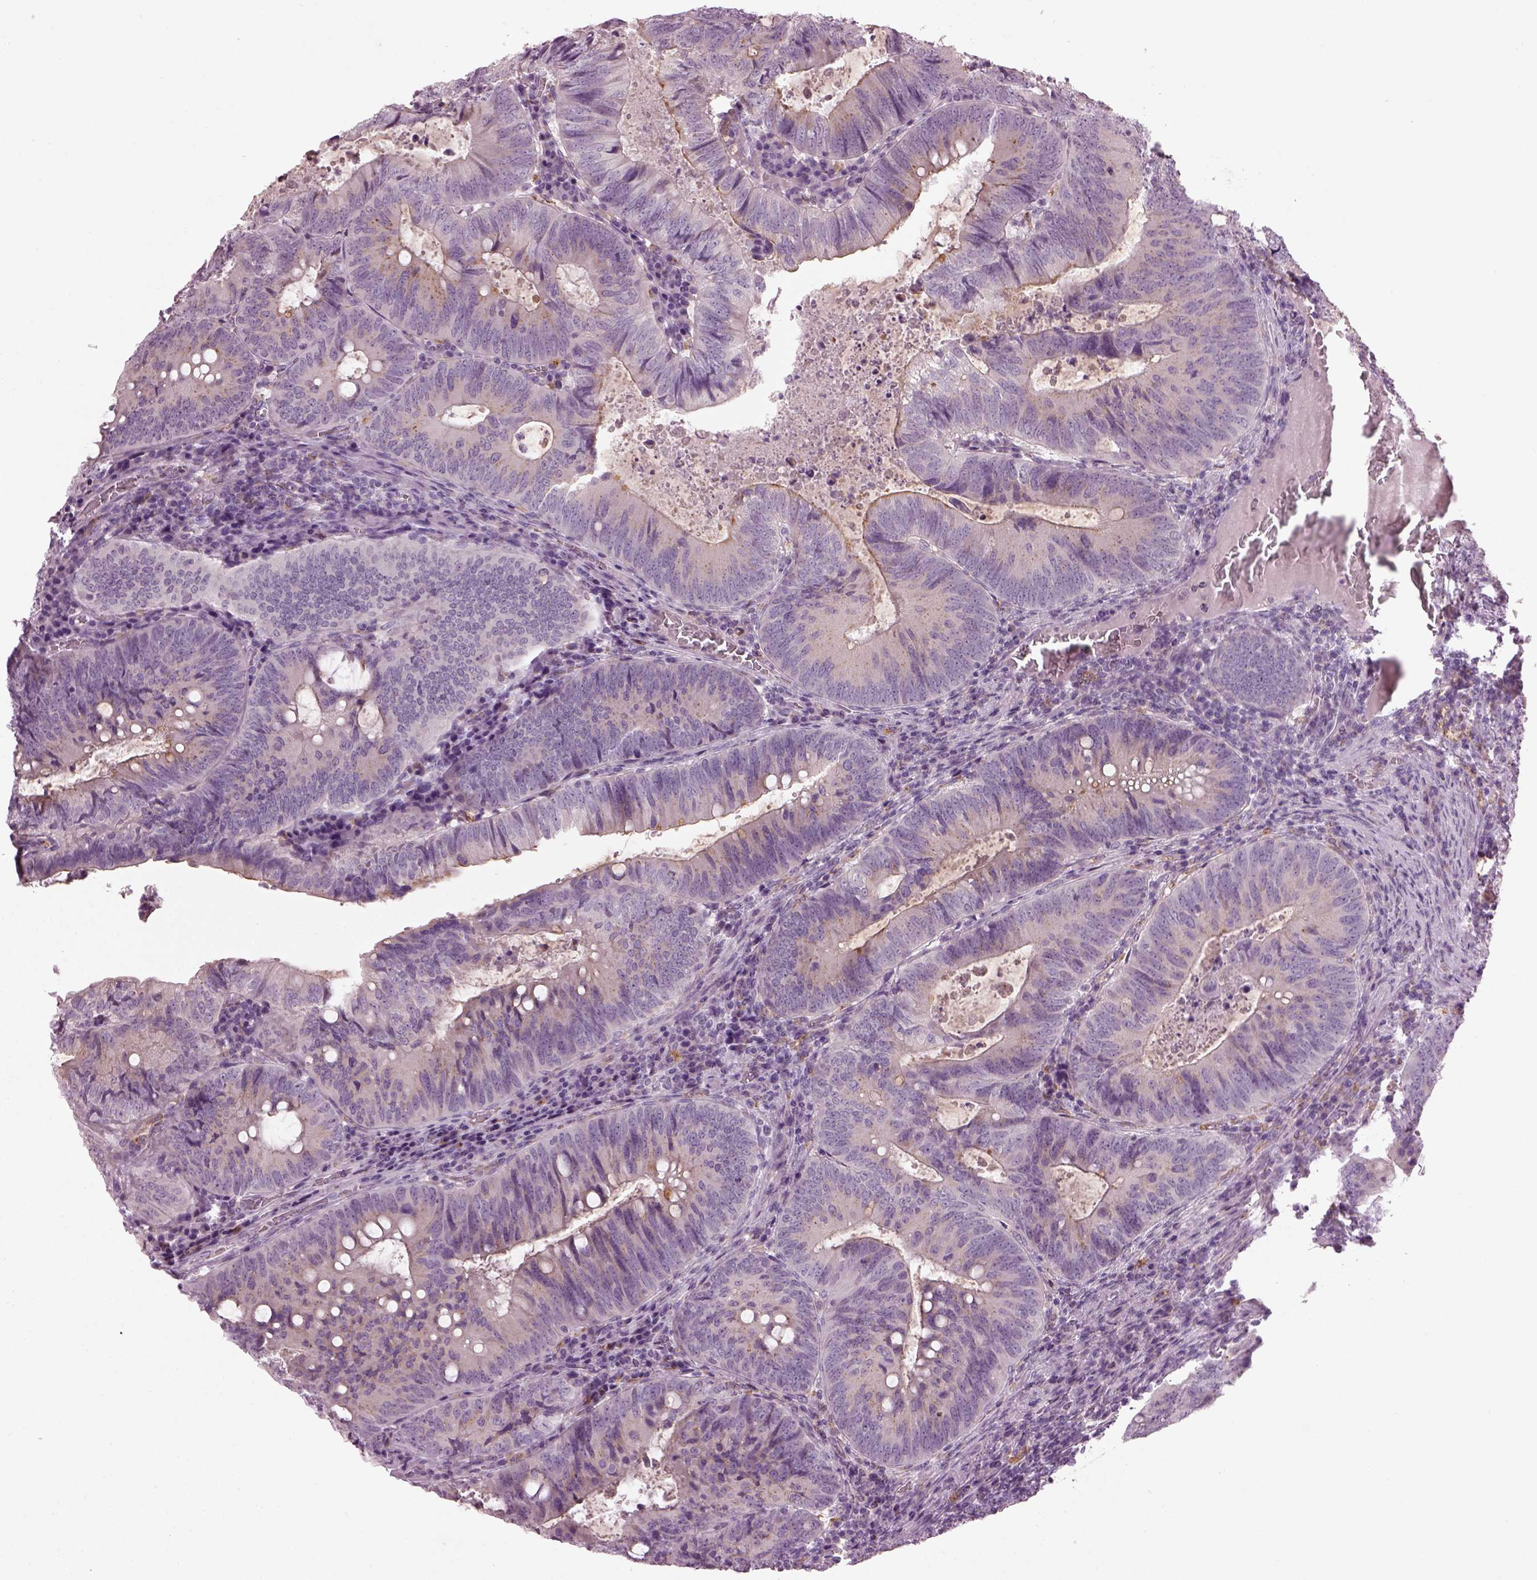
{"staining": {"intensity": "weak", "quantity": "<25%", "location": "cytoplasmic/membranous"}, "tissue": "colorectal cancer", "cell_type": "Tumor cells", "image_type": "cancer", "snomed": [{"axis": "morphology", "description": "Adenocarcinoma, NOS"}, {"axis": "topography", "description": "Colon"}], "caption": "This is an IHC histopathology image of human colorectal adenocarcinoma. There is no positivity in tumor cells.", "gene": "TMEM231", "patient": {"sex": "male", "age": 67}}